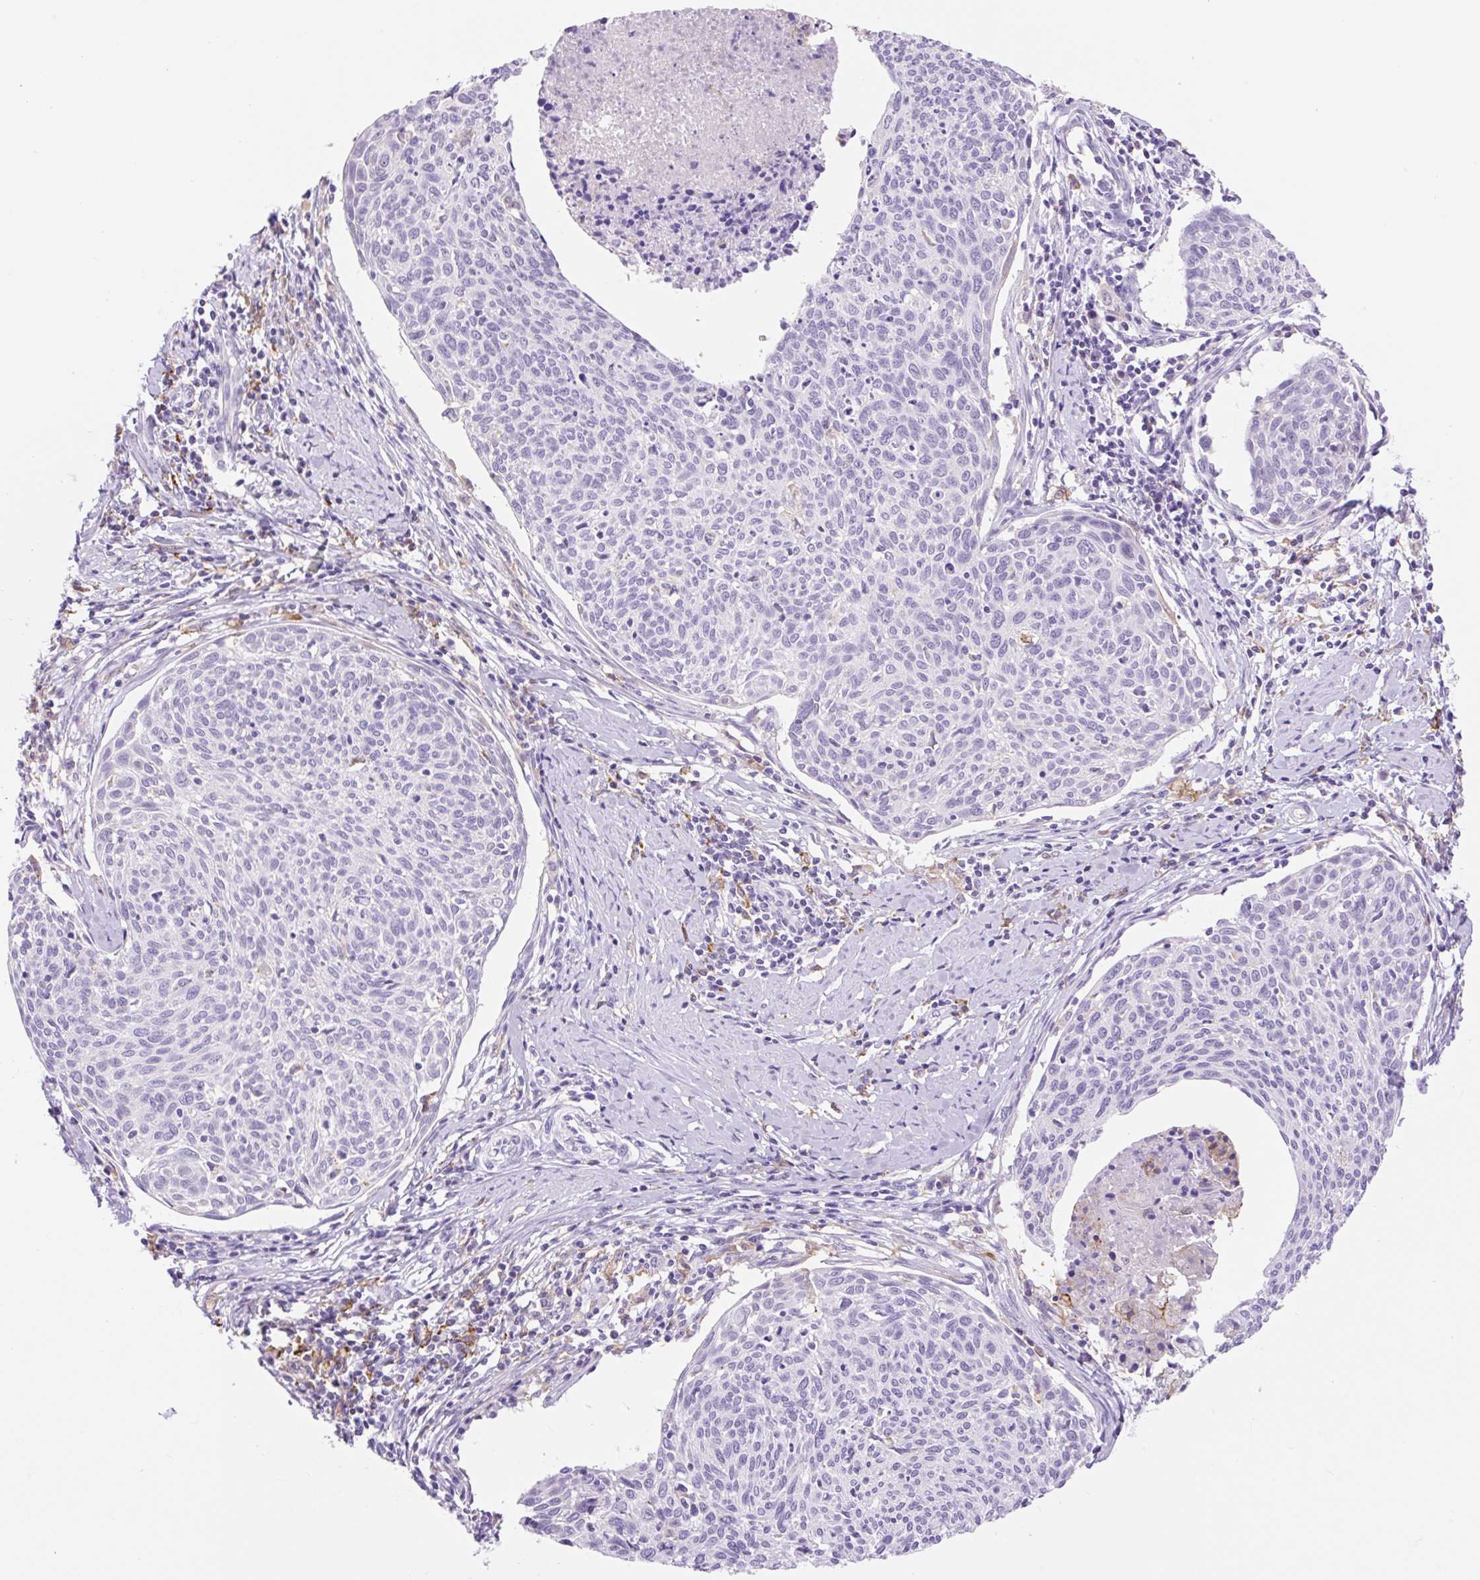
{"staining": {"intensity": "negative", "quantity": "none", "location": "none"}, "tissue": "cervical cancer", "cell_type": "Tumor cells", "image_type": "cancer", "snomed": [{"axis": "morphology", "description": "Squamous cell carcinoma, NOS"}, {"axis": "topography", "description": "Cervix"}], "caption": "Cervical squamous cell carcinoma stained for a protein using immunohistochemistry (IHC) displays no expression tumor cells.", "gene": "SIGLEC1", "patient": {"sex": "female", "age": 49}}